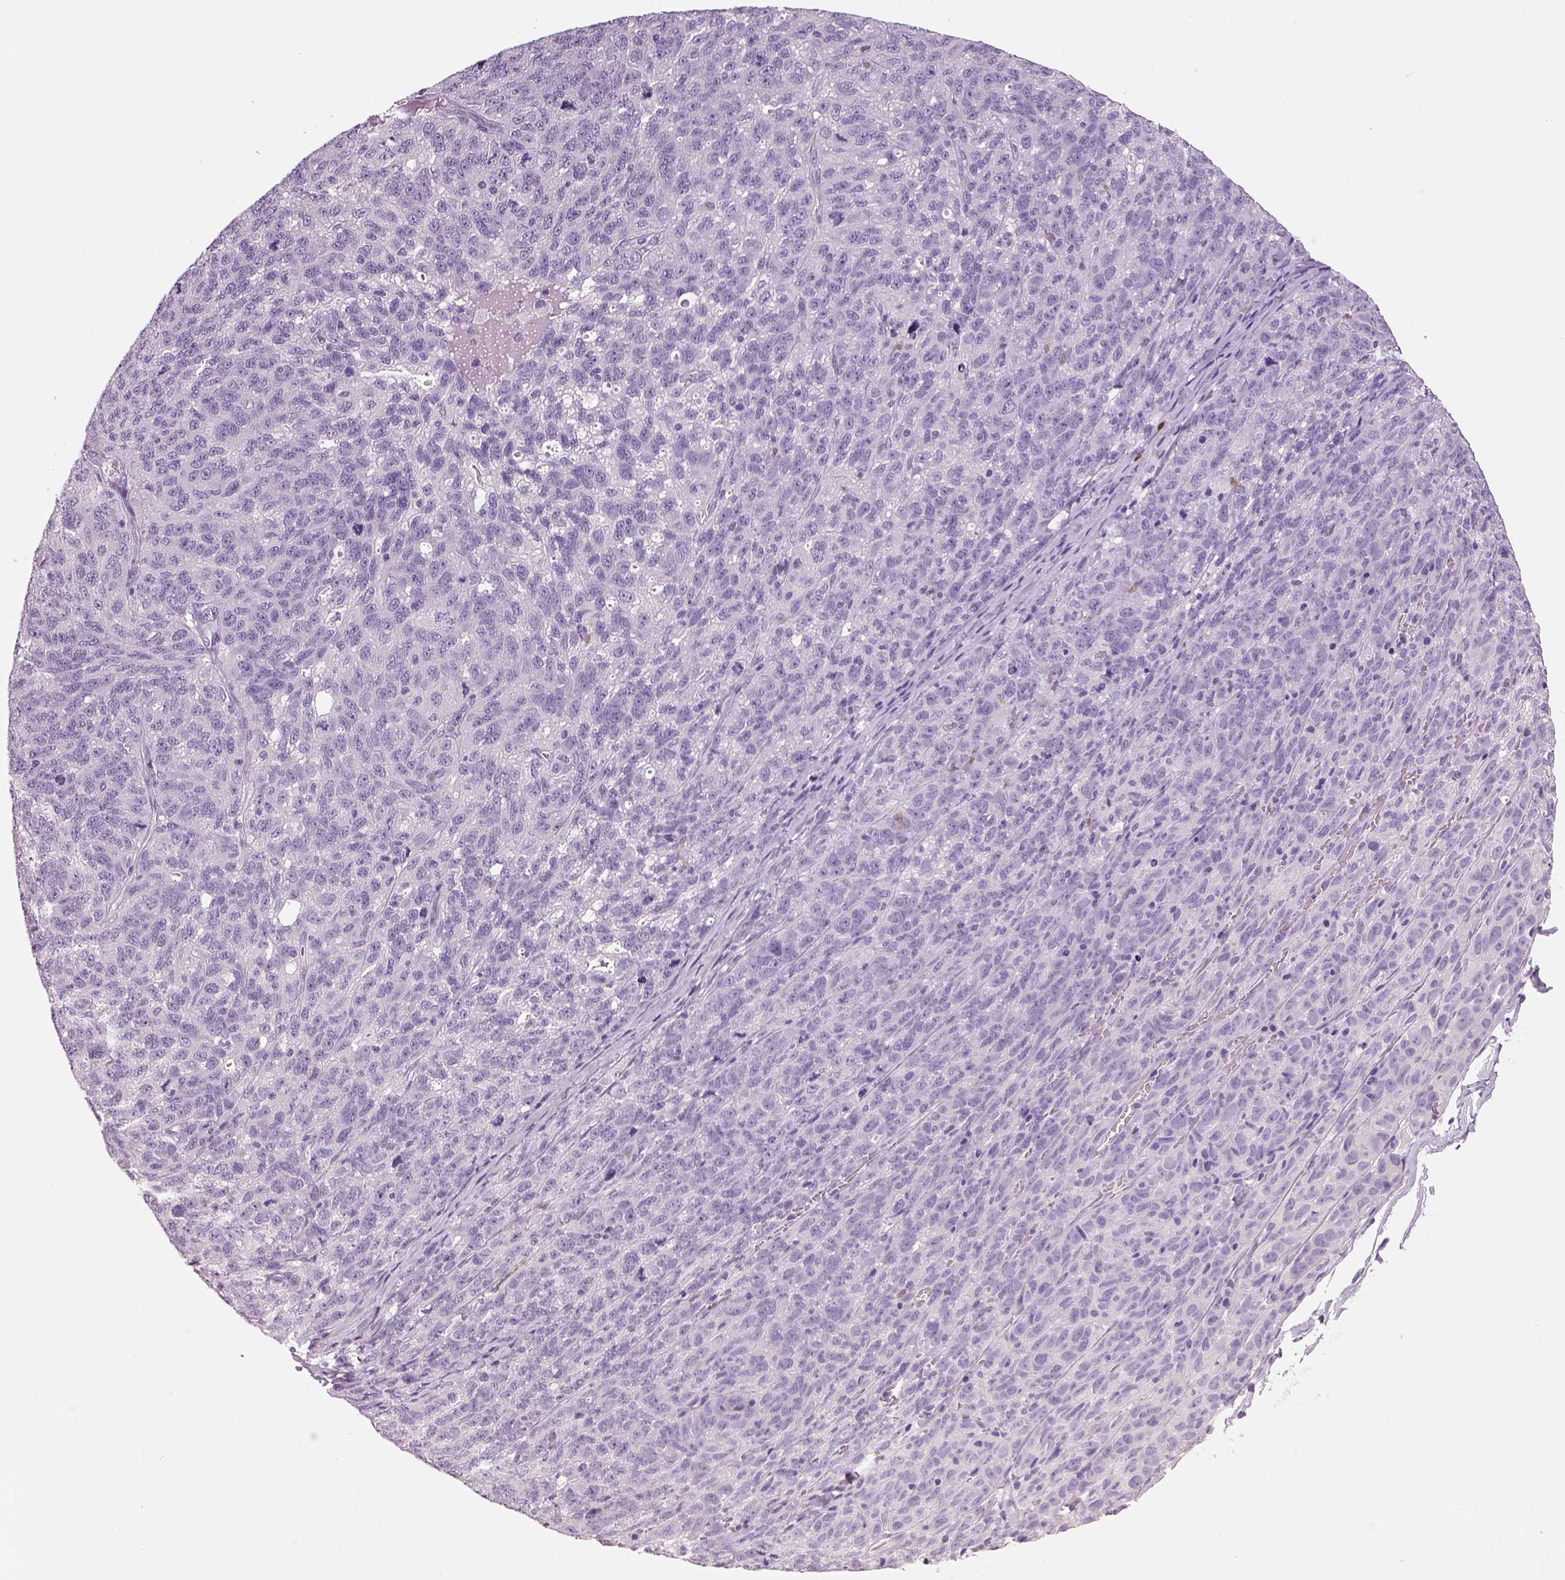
{"staining": {"intensity": "negative", "quantity": "none", "location": "none"}, "tissue": "ovarian cancer", "cell_type": "Tumor cells", "image_type": "cancer", "snomed": [{"axis": "morphology", "description": "Cystadenocarcinoma, serous, NOS"}, {"axis": "topography", "description": "Ovary"}], "caption": "Protein analysis of serous cystadenocarcinoma (ovarian) demonstrates no significant staining in tumor cells.", "gene": "NECAB2", "patient": {"sex": "female", "age": 71}}